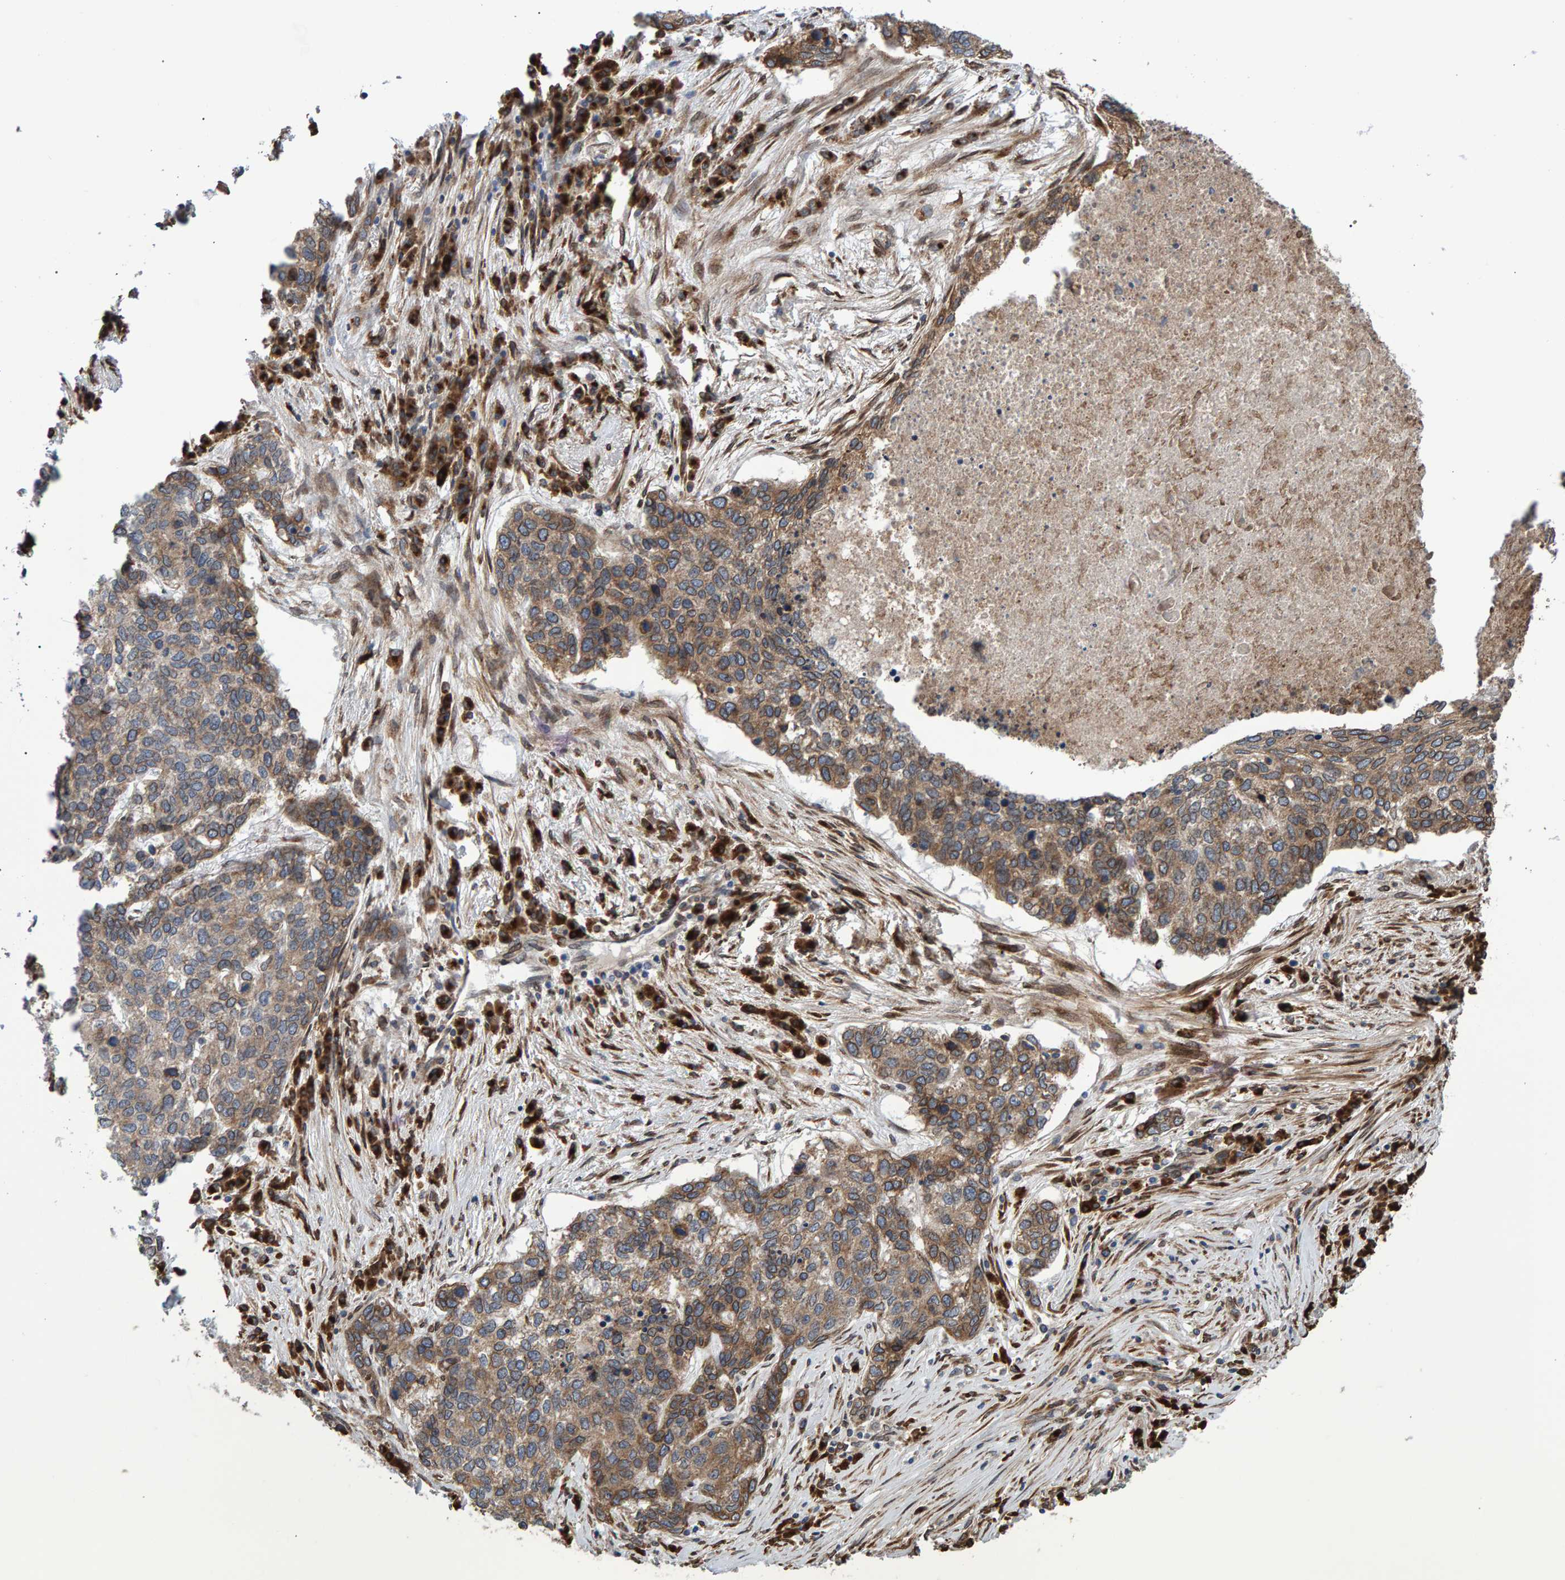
{"staining": {"intensity": "moderate", "quantity": ">75%", "location": "cytoplasmic/membranous"}, "tissue": "lung cancer", "cell_type": "Tumor cells", "image_type": "cancer", "snomed": [{"axis": "morphology", "description": "Squamous cell carcinoma, NOS"}, {"axis": "topography", "description": "Lung"}], "caption": "Immunohistochemical staining of human lung cancer (squamous cell carcinoma) shows moderate cytoplasmic/membranous protein positivity in approximately >75% of tumor cells.", "gene": "FAM117A", "patient": {"sex": "female", "age": 63}}